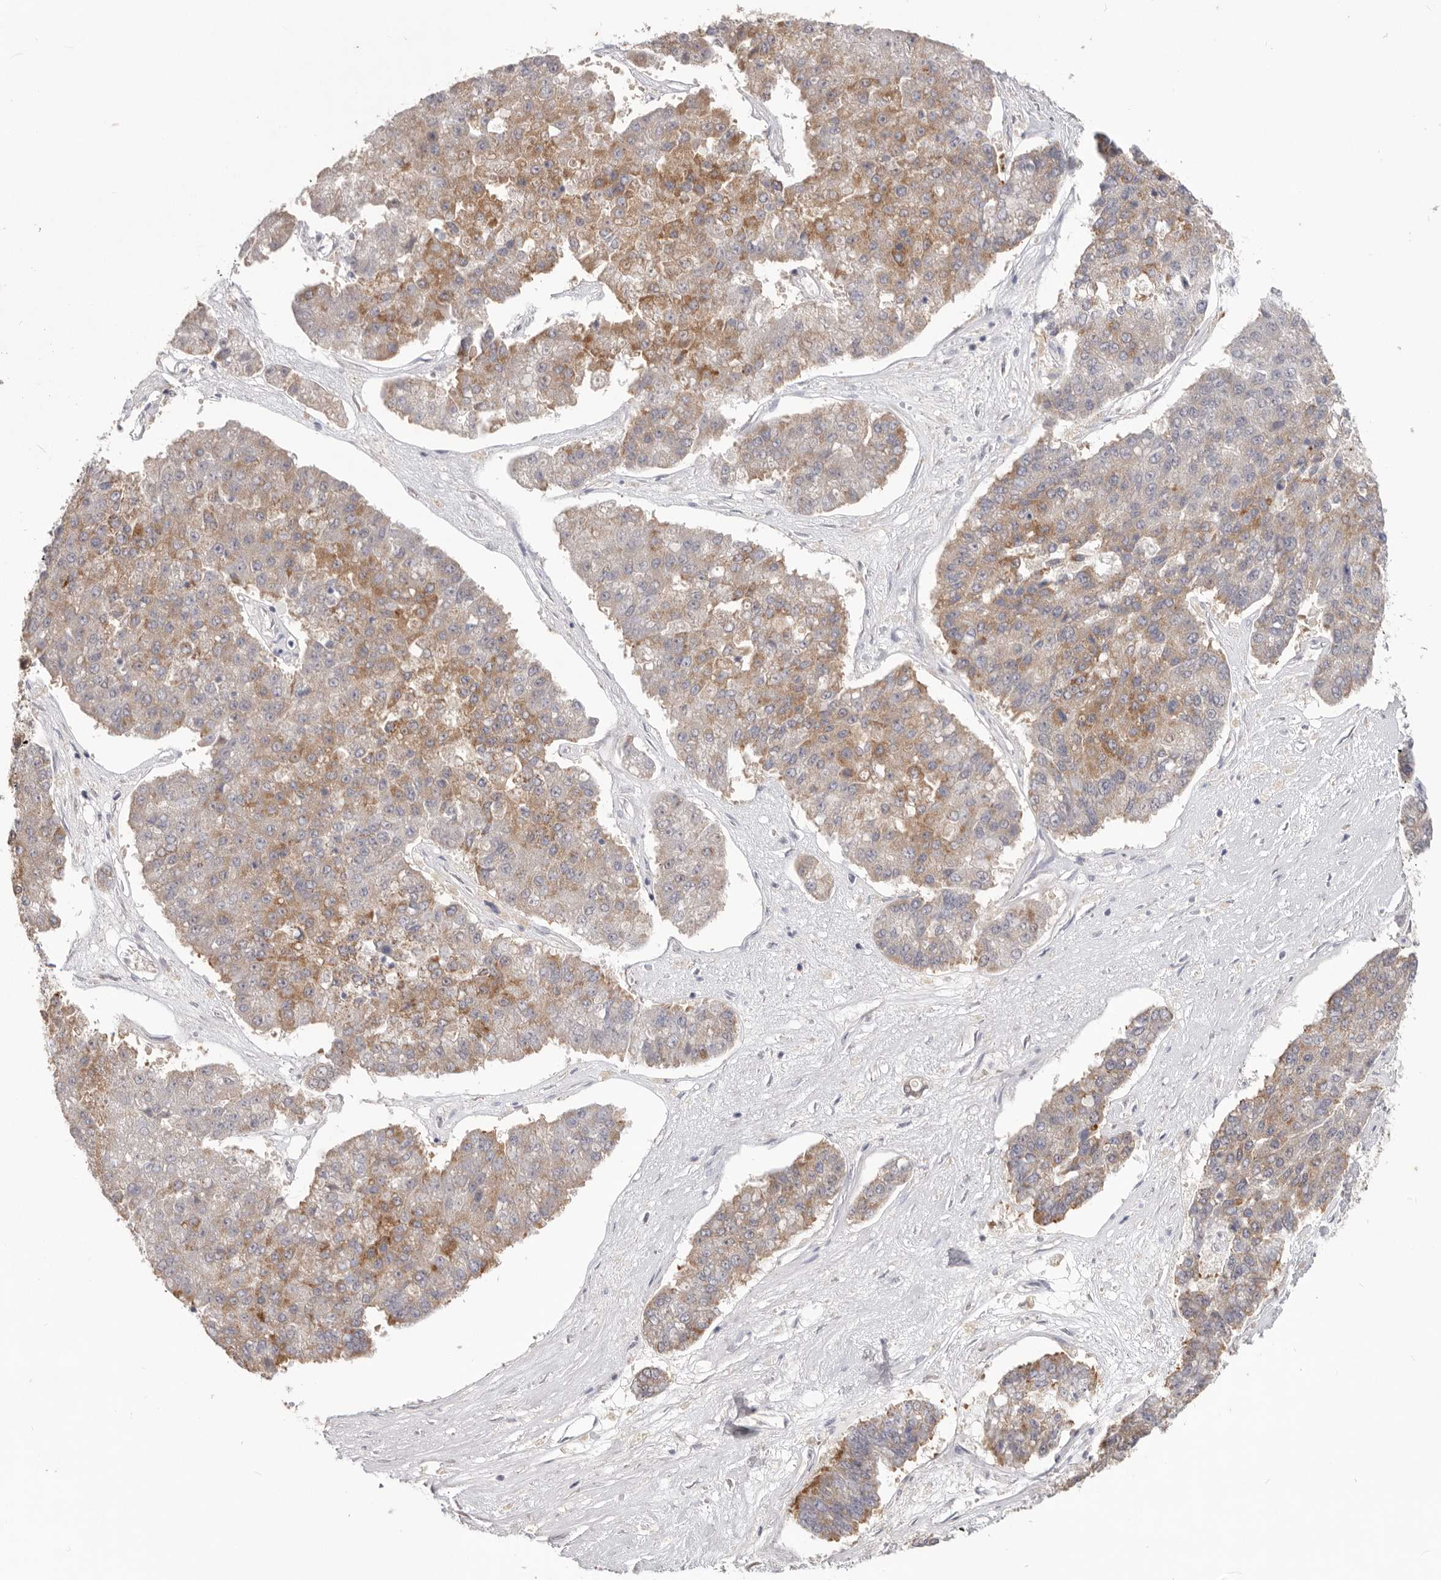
{"staining": {"intensity": "moderate", "quantity": "25%-75%", "location": "cytoplasmic/membranous"}, "tissue": "pancreatic cancer", "cell_type": "Tumor cells", "image_type": "cancer", "snomed": [{"axis": "morphology", "description": "Adenocarcinoma, NOS"}, {"axis": "topography", "description": "Pancreas"}], "caption": "IHC staining of pancreatic adenocarcinoma, which reveals medium levels of moderate cytoplasmic/membranous expression in about 25%-75% of tumor cells indicating moderate cytoplasmic/membranous protein positivity. The staining was performed using DAB (3,3'-diaminobenzidine) (brown) for protein detection and nuclei were counterstained in hematoxylin (blue).", "gene": "WDR77", "patient": {"sex": "male", "age": 50}}